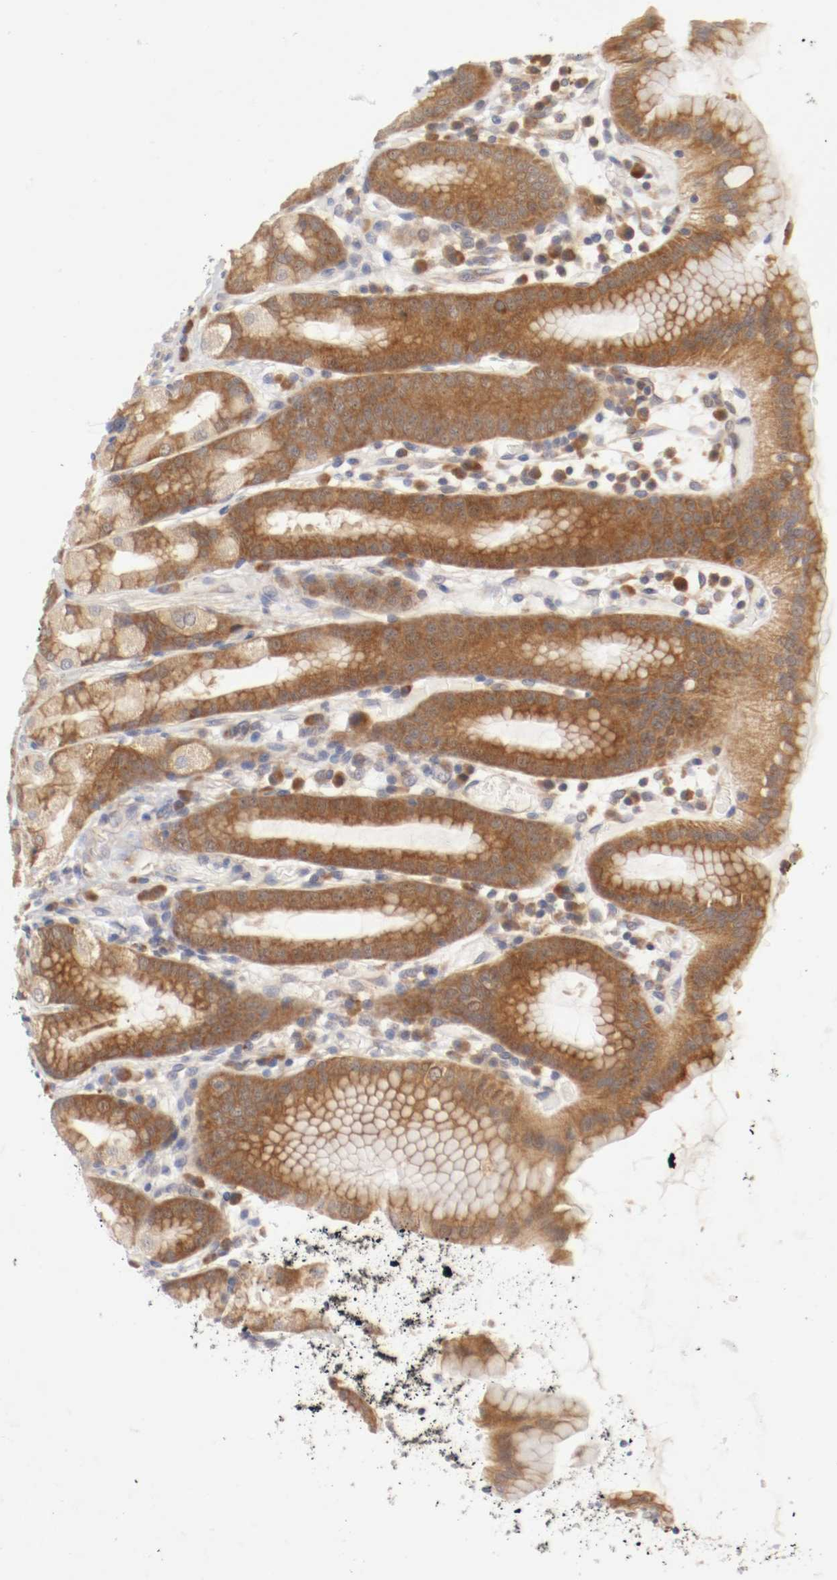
{"staining": {"intensity": "moderate", "quantity": ">75%", "location": "cytoplasmic/membranous"}, "tissue": "stomach", "cell_type": "Glandular cells", "image_type": "normal", "snomed": [{"axis": "morphology", "description": "Normal tissue, NOS"}, {"axis": "topography", "description": "Stomach, upper"}], "caption": "IHC staining of benign stomach, which demonstrates medium levels of moderate cytoplasmic/membranous positivity in about >75% of glandular cells indicating moderate cytoplasmic/membranous protein staining. The staining was performed using DAB (3,3'-diaminobenzidine) (brown) for protein detection and nuclei were counterstained in hematoxylin (blue).", "gene": "FKBP3", "patient": {"sex": "male", "age": 68}}